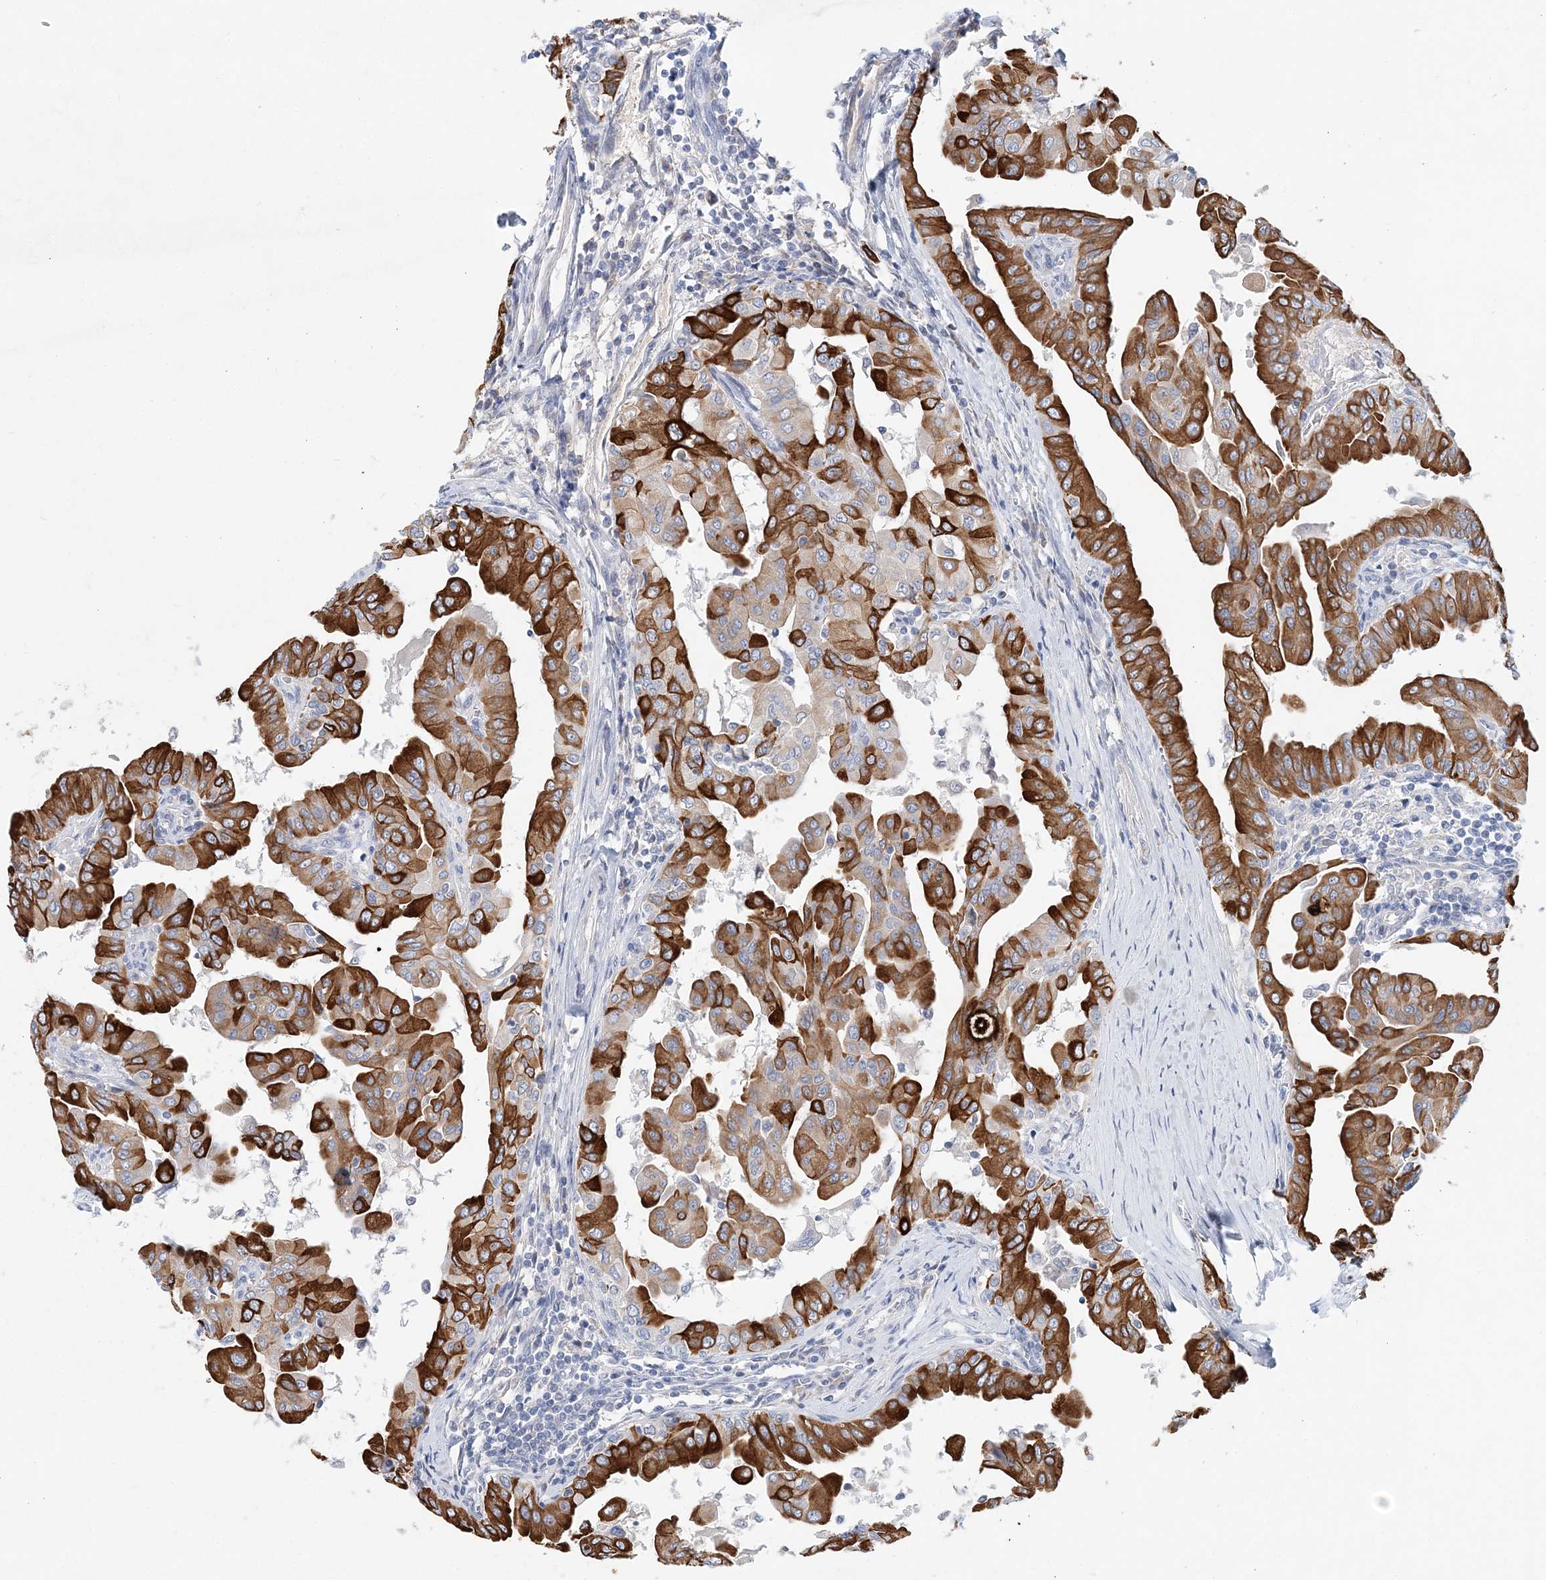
{"staining": {"intensity": "strong", "quantity": ">75%", "location": "cytoplasmic/membranous"}, "tissue": "thyroid cancer", "cell_type": "Tumor cells", "image_type": "cancer", "snomed": [{"axis": "morphology", "description": "Papillary adenocarcinoma, NOS"}, {"axis": "topography", "description": "Thyroid gland"}], "caption": "IHC photomicrograph of human thyroid cancer stained for a protein (brown), which shows high levels of strong cytoplasmic/membranous positivity in approximately >75% of tumor cells.", "gene": "LRRIQ4", "patient": {"sex": "male", "age": 33}}